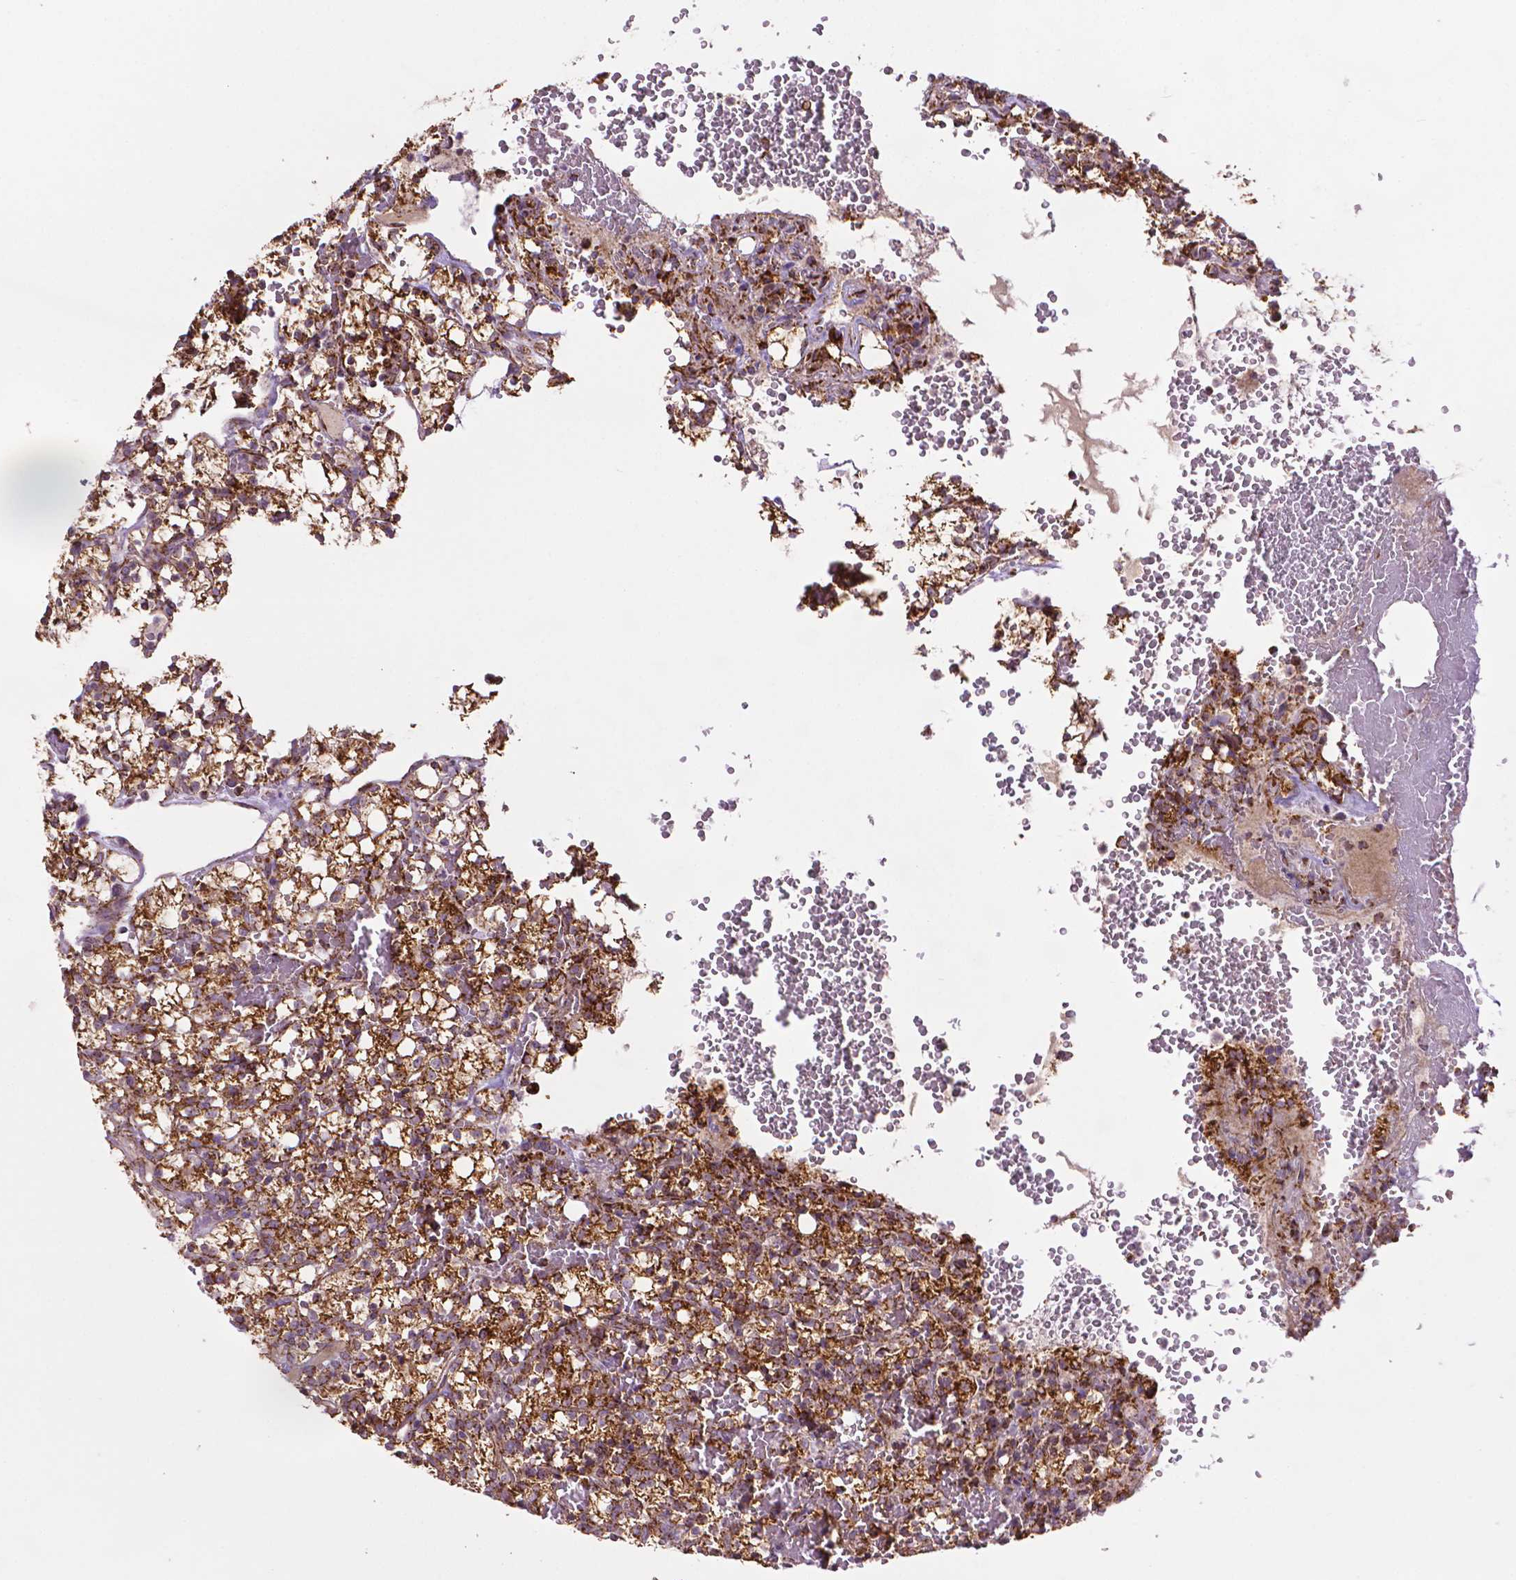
{"staining": {"intensity": "strong", "quantity": ">75%", "location": "cytoplasmic/membranous"}, "tissue": "renal cancer", "cell_type": "Tumor cells", "image_type": "cancer", "snomed": [{"axis": "morphology", "description": "Adenocarcinoma, NOS"}, {"axis": "topography", "description": "Kidney"}], "caption": "The image reveals staining of adenocarcinoma (renal), revealing strong cytoplasmic/membranous protein staining (brown color) within tumor cells. (Brightfield microscopy of DAB IHC at high magnification).", "gene": "ILVBL", "patient": {"sex": "female", "age": 69}}